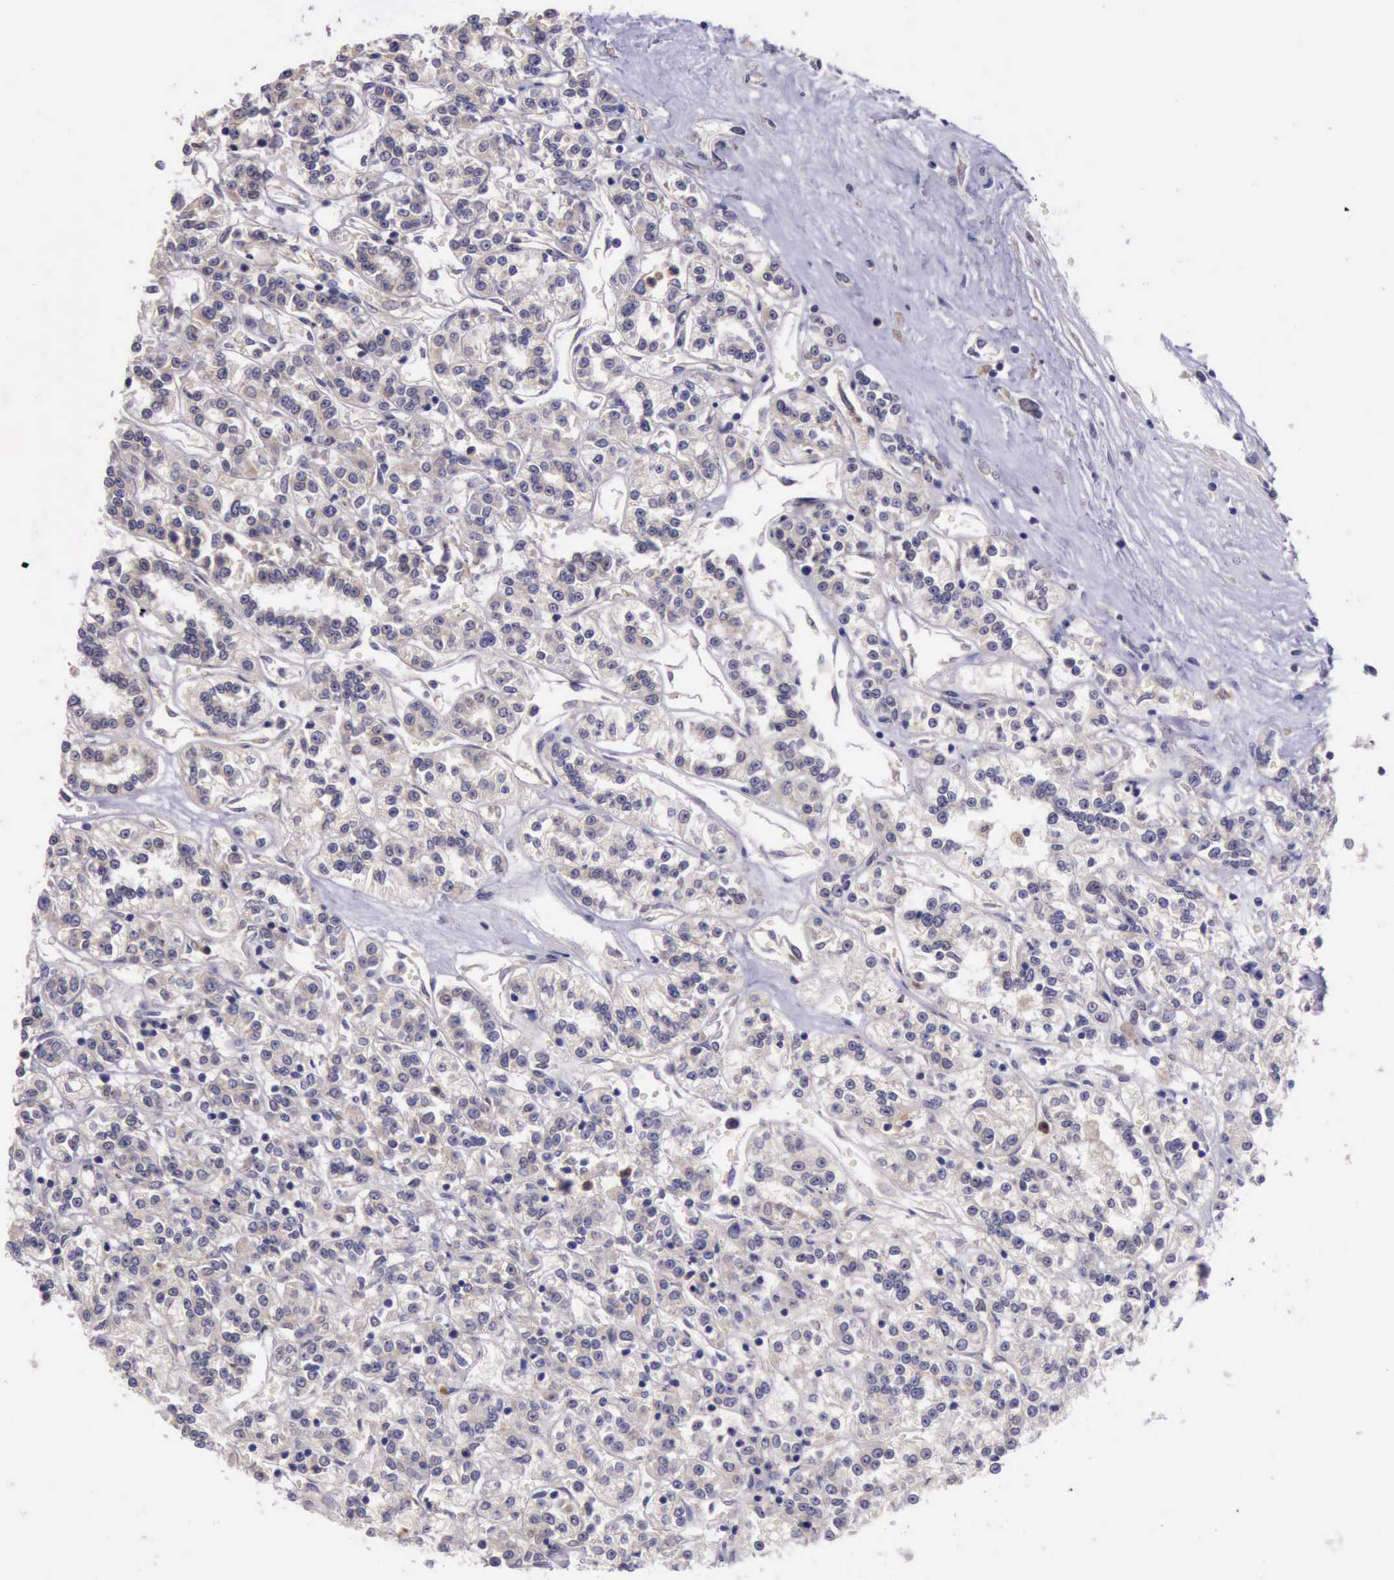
{"staining": {"intensity": "weak", "quantity": ">75%", "location": "cytoplasmic/membranous"}, "tissue": "renal cancer", "cell_type": "Tumor cells", "image_type": "cancer", "snomed": [{"axis": "morphology", "description": "Adenocarcinoma, NOS"}, {"axis": "topography", "description": "Kidney"}], "caption": "A micrograph showing weak cytoplasmic/membranous positivity in approximately >75% of tumor cells in adenocarcinoma (renal), as visualized by brown immunohistochemical staining.", "gene": "PLEK2", "patient": {"sex": "female", "age": 76}}